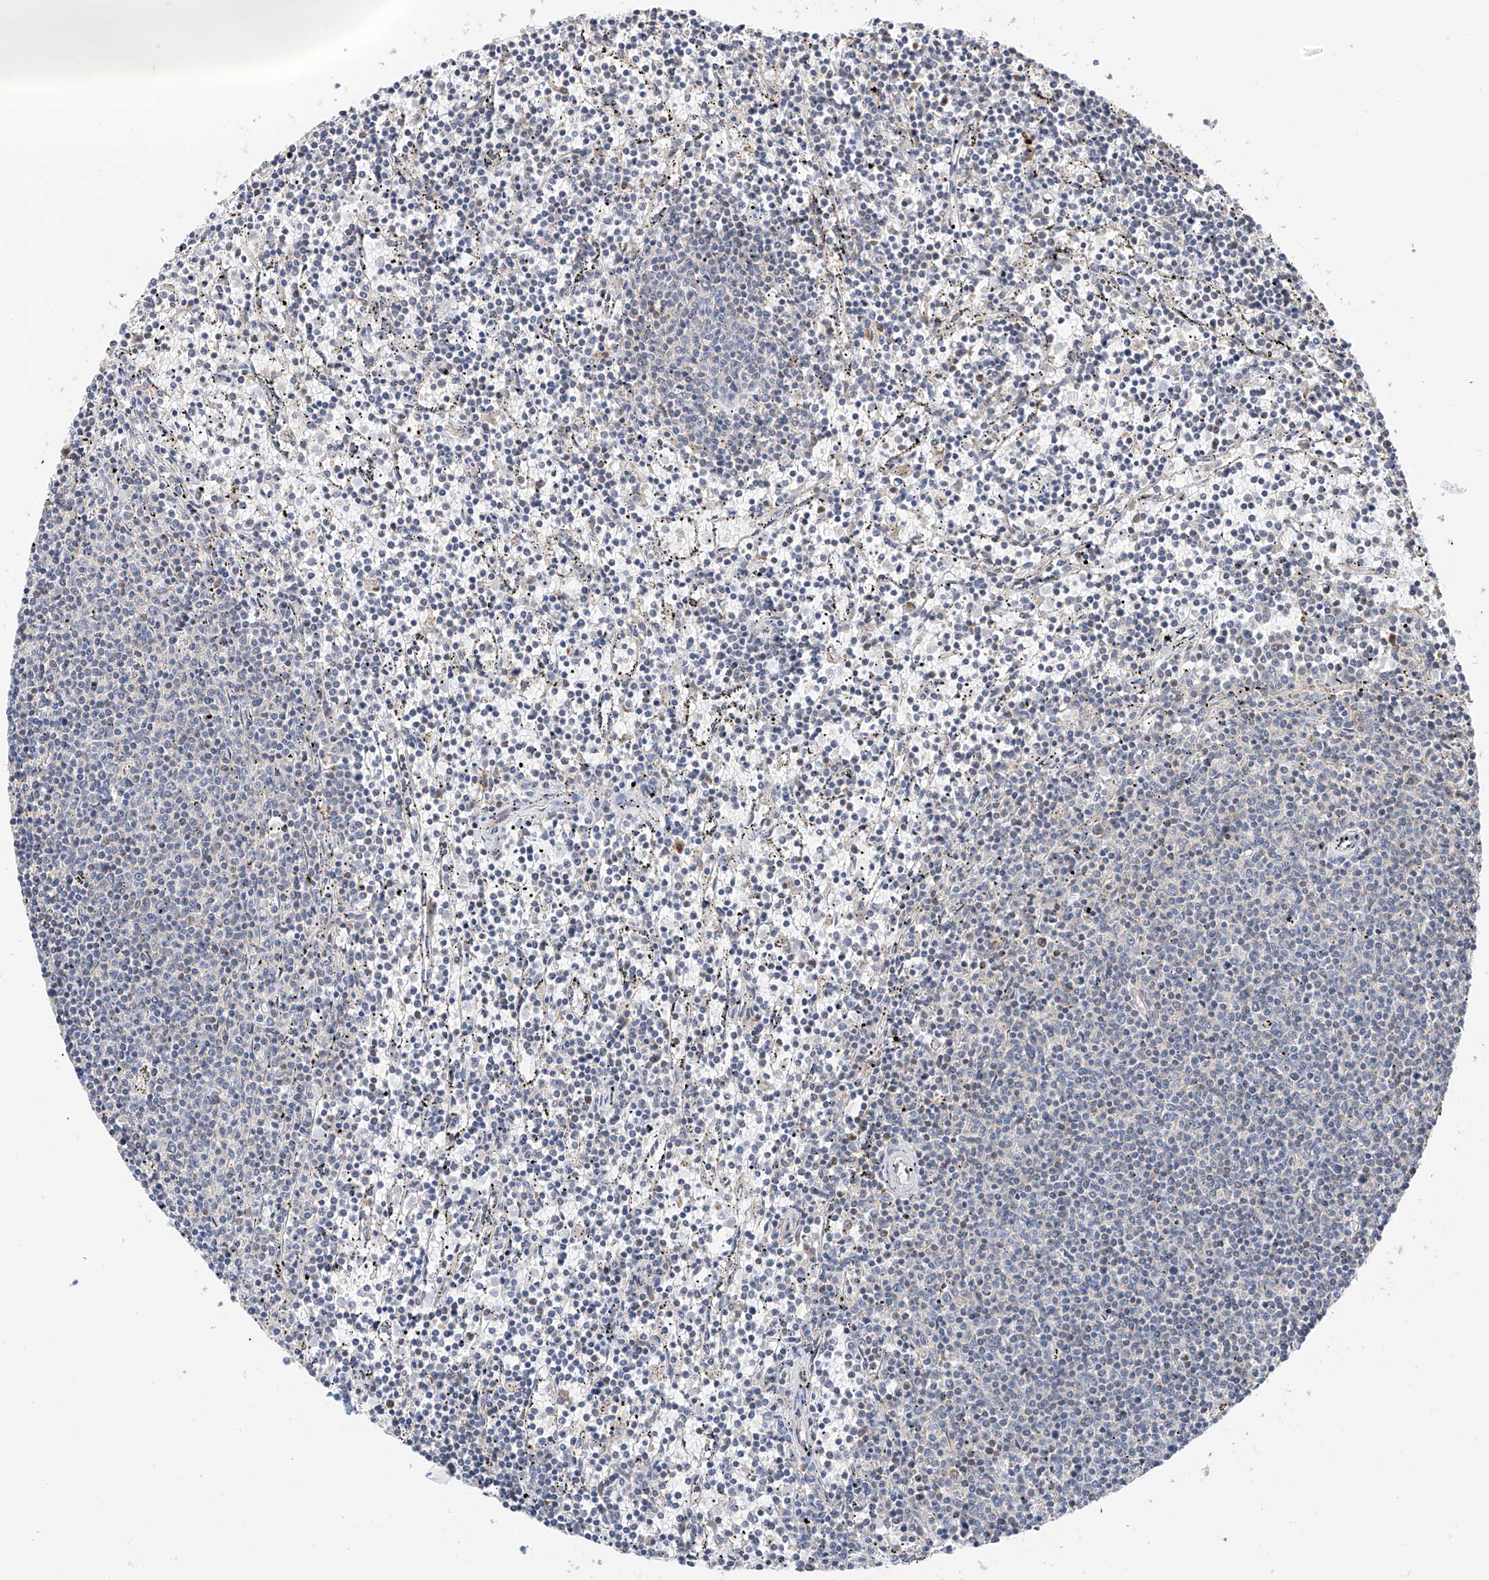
{"staining": {"intensity": "negative", "quantity": "none", "location": "none"}, "tissue": "lymphoma", "cell_type": "Tumor cells", "image_type": "cancer", "snomed": [{"axis": "morphology", "description": "Malignant lymphoma, non-Hodgkin's type, Low grade"}, {"axis": "topography", "description": "Spleen"}], "caption": "Human lymphoma stained for a protein using immunohistochemistry demonstrates no positivity in tumor cells.", "gene": "PPA2", "patient": {"sex": "female", "age": 50}}